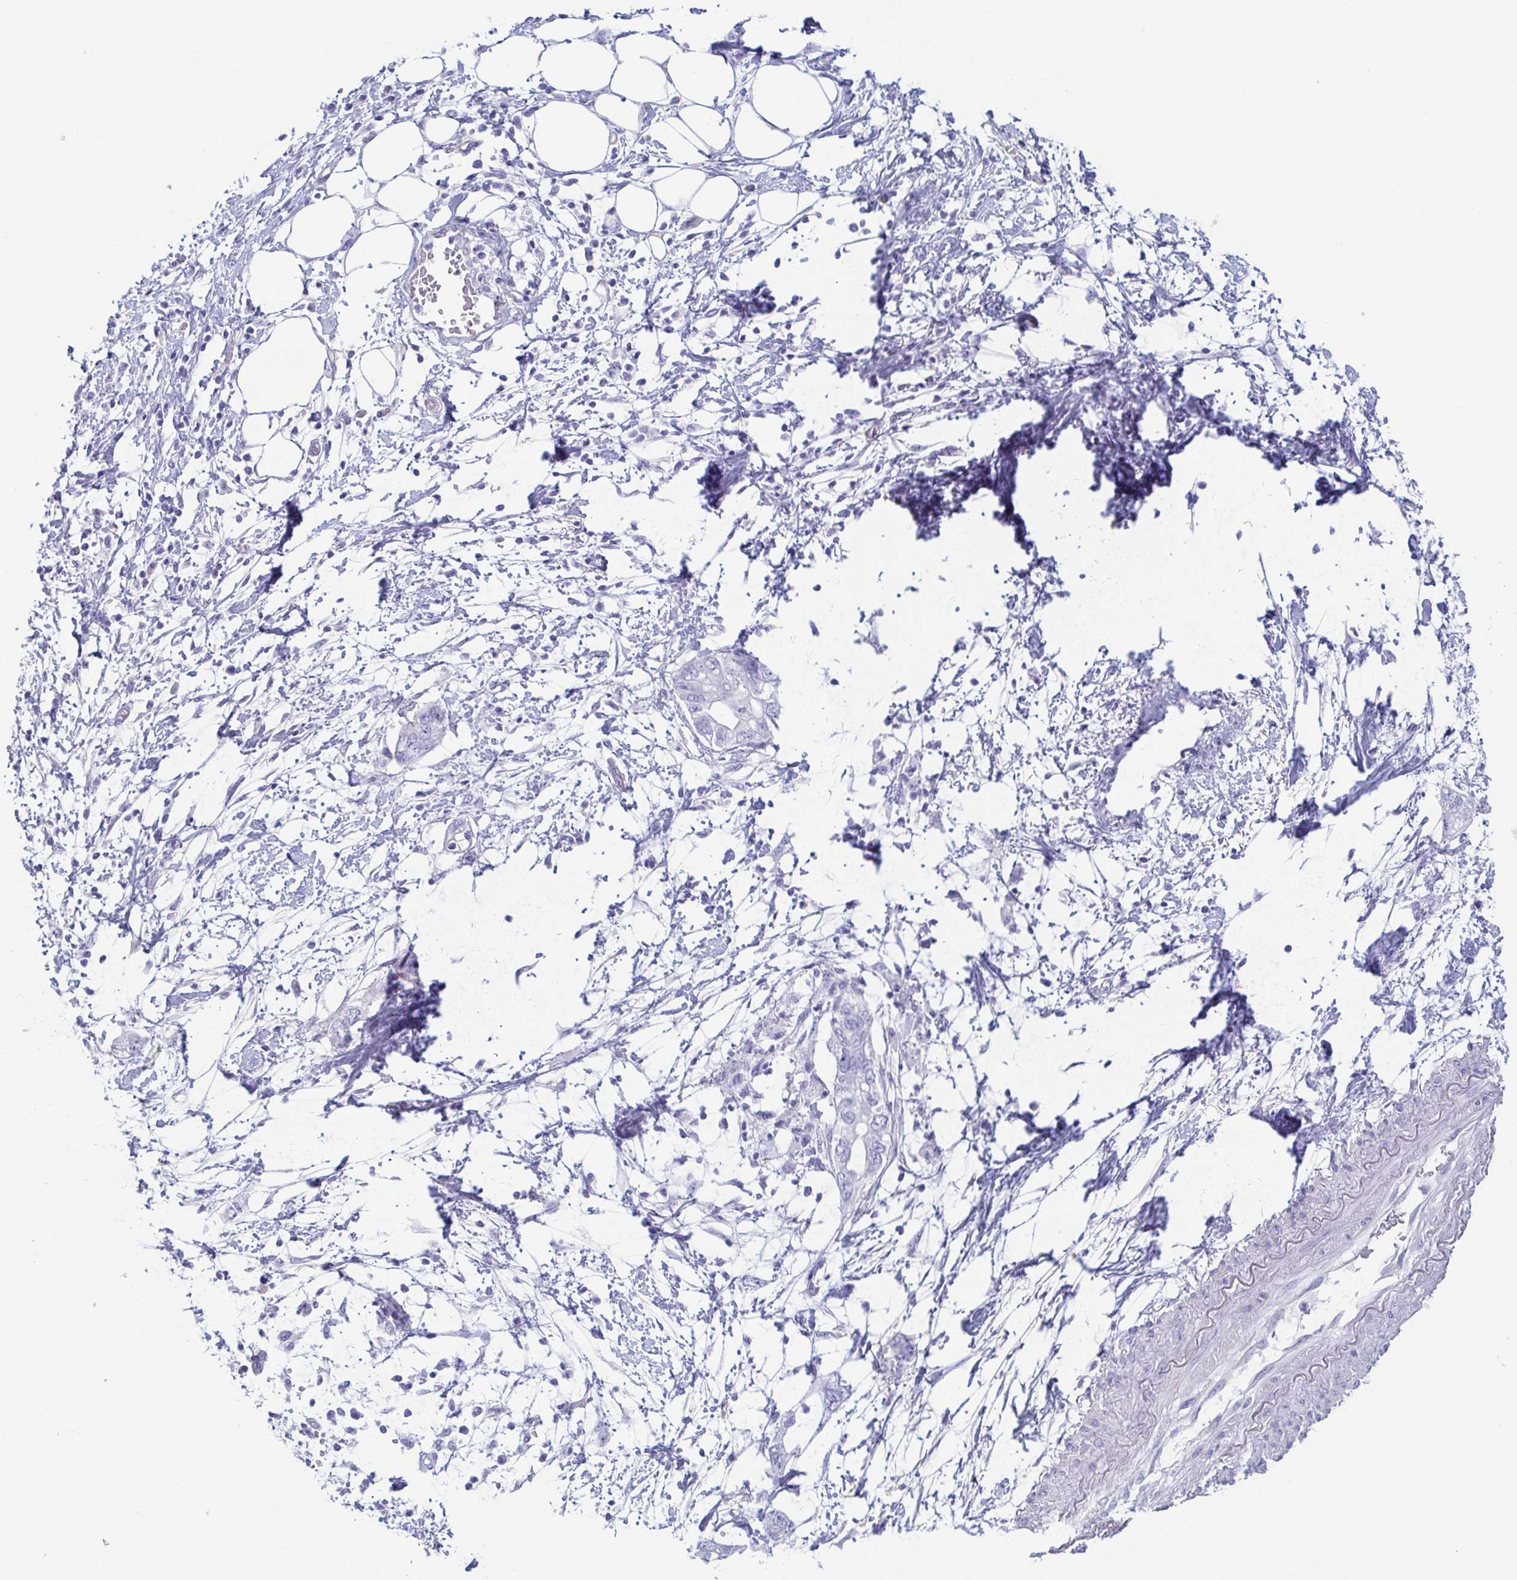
{"staining": {"intensity": "negative", "quantity": "none", "location": "none"}, "tissue": "pancreatic cancer", "cell_type": "Tumor cells", "image_type": "cancer", "snomed": [{"axis": "morphology", "description": "Adenocarcinoma, NOS"}, {"axis": "topography", "description": "Pancreas"}], "caption": "Immunohistochemistry image of neoplastic tissue: pancreatic cancer (adenocarcinoma) stained with DAB reveals no significant protein positivity in tumor cells.", "gene": "PRR4", "patient": {"sex": "female", "age": 72}}